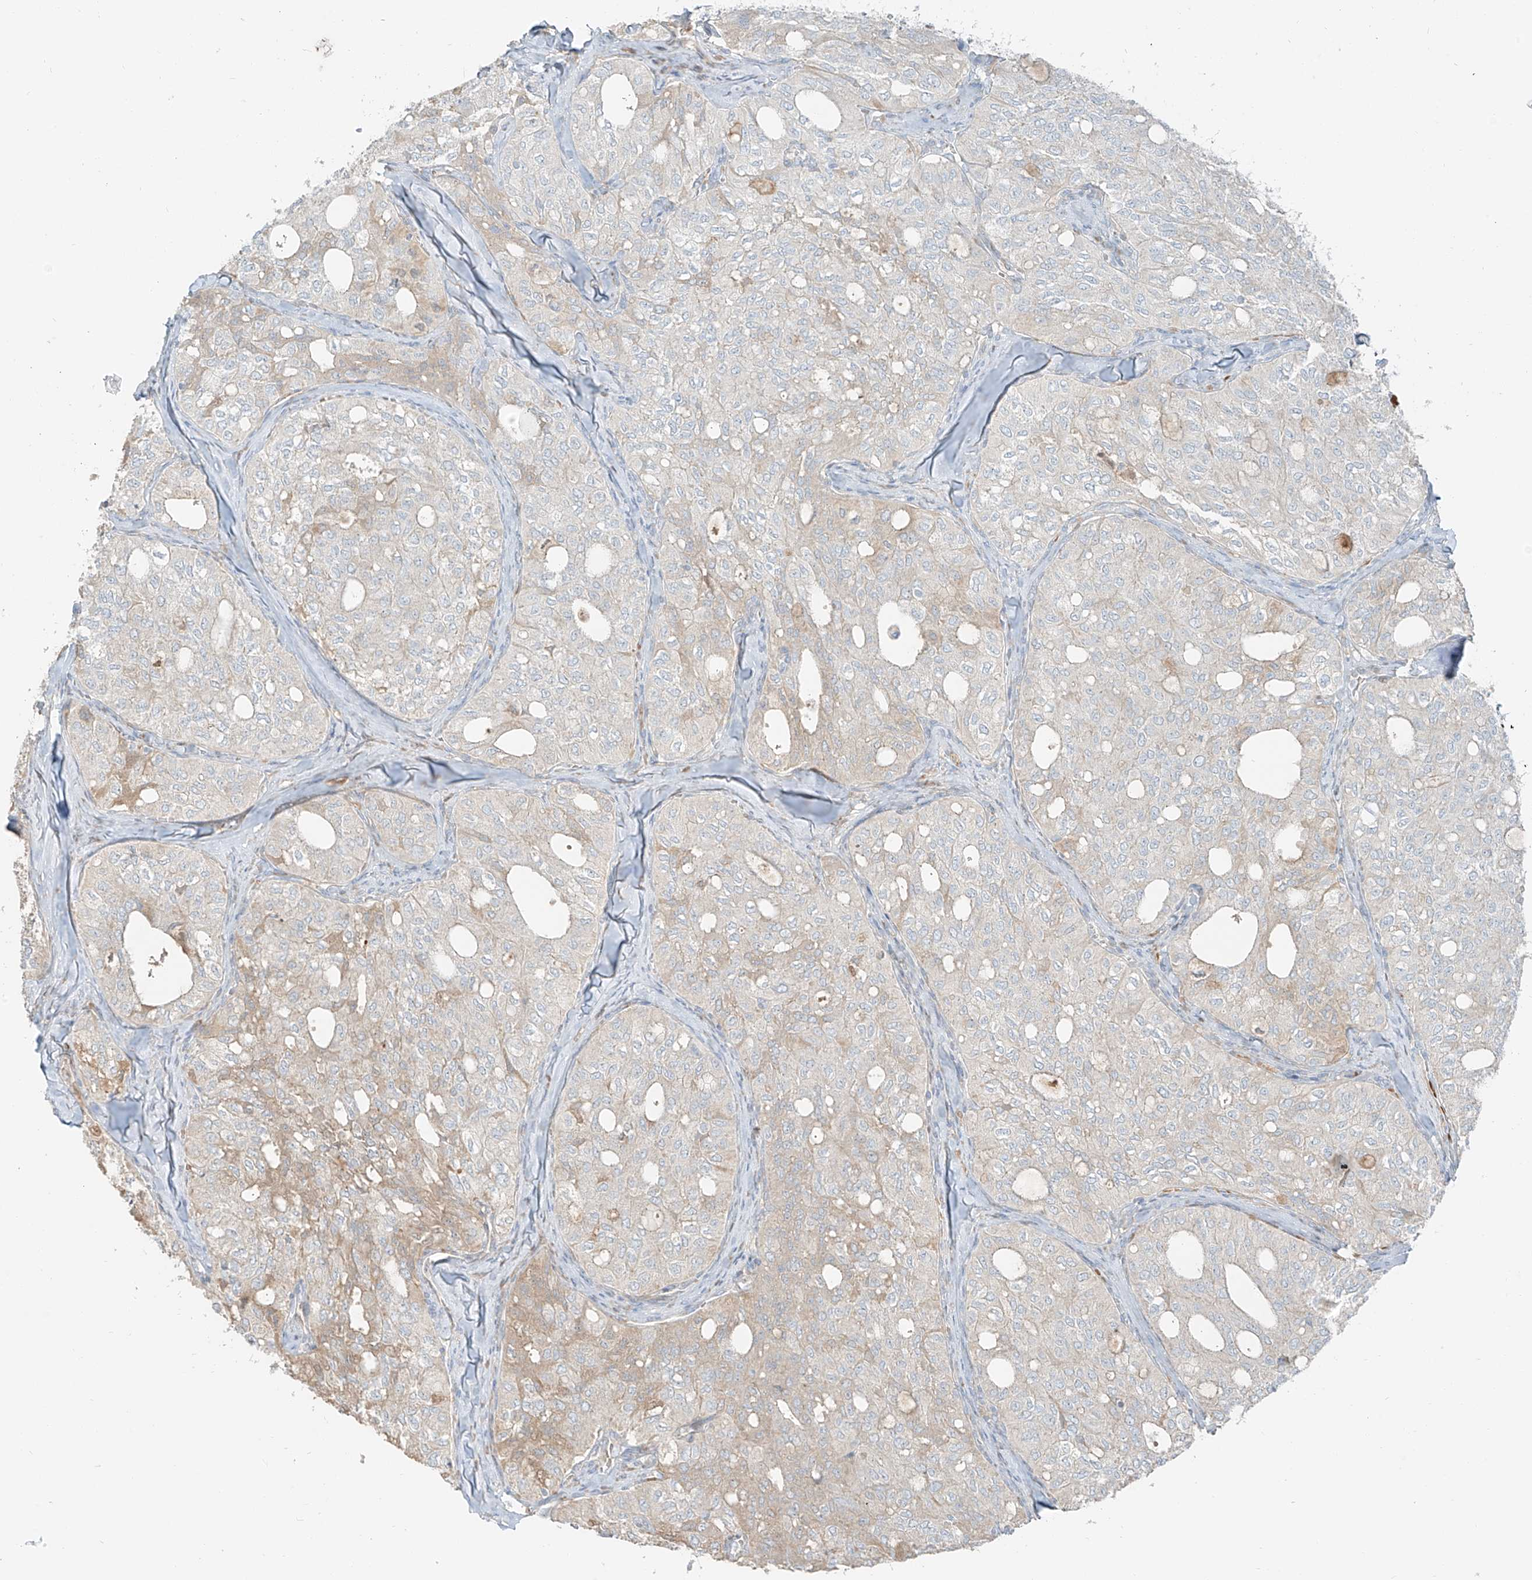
{"staining": {"intensity": "weak", "quantity": "<25%", "location": "cytoplasmic/membranous"}, "tissue": "thyroid cancer", "cell_type": "Tumor cells", "image_type": "cancer", "snomed": [{"axis": "morphology", "description": "Follicular adenoma carcinoma, NOS"}, {"axis": "topography", "description": "Thyroid gland"}], "caption": "Tumor cells show no significant protein staining in follicular adenoma carcinoma (thyroid). Brightfield microscopy of immunohistochemistry (IHC) stained with DAB (3,3'-diaminobenzidine) (brown) and hematoxylin (blue), captured at high magnification.", "gene": "FSTL1", "patient": {"sex": "male", "age": 75}}